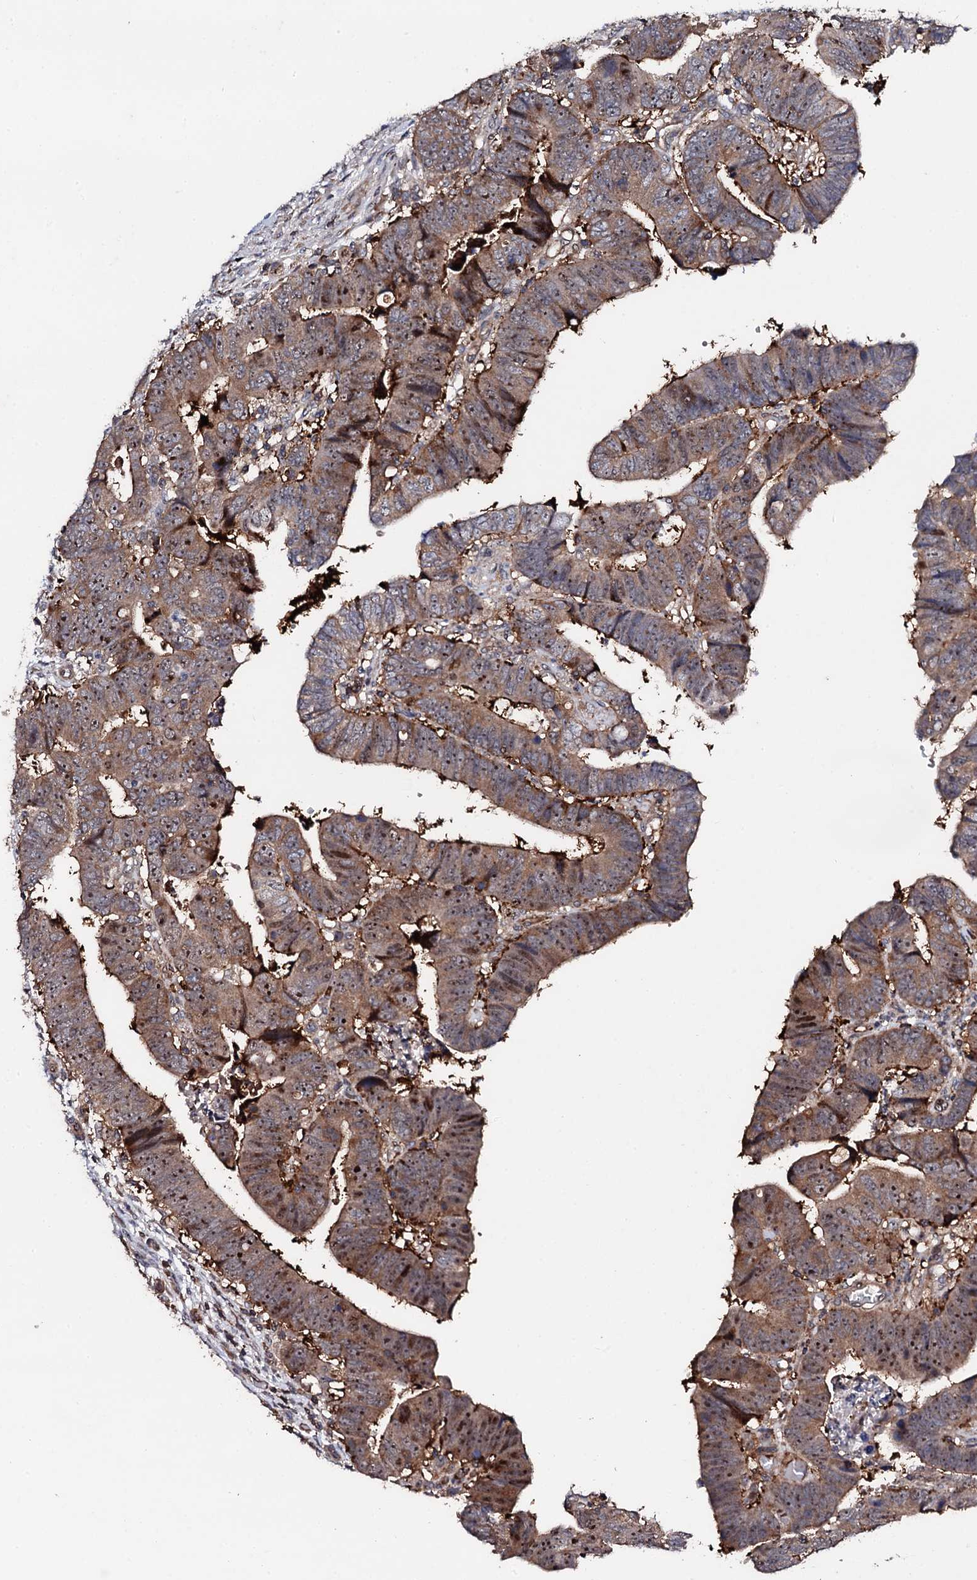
{"staining": {"intensity": "moderate", "quantity": ">75%", "location": "cytoplasmic/membranous,nuclear"}, "tissue": "colorectal cancer", "cell_type": "Tumor cells", "image_type": "cancer", "snomed": [{"axis": "morphology", "description": "Normal tissue, NOS"}, {"axis": "morphology", "description": "Adenocarcinoma, NOS"}, {"axis": "topography", "description": "Rectum"}], "caption": "IHC (DAB) staining of colorectal cancer demonstrates moderate cytoplasmic/membranous and nuclear protein positivity in approximately >75% of tumor cells. (DAB (3,3'-diaminobenzidine) IHC with brightfield microscopy, high magnification).", "gene": "GTPBP4", "patient": {"sex": "female", "age": 65}}